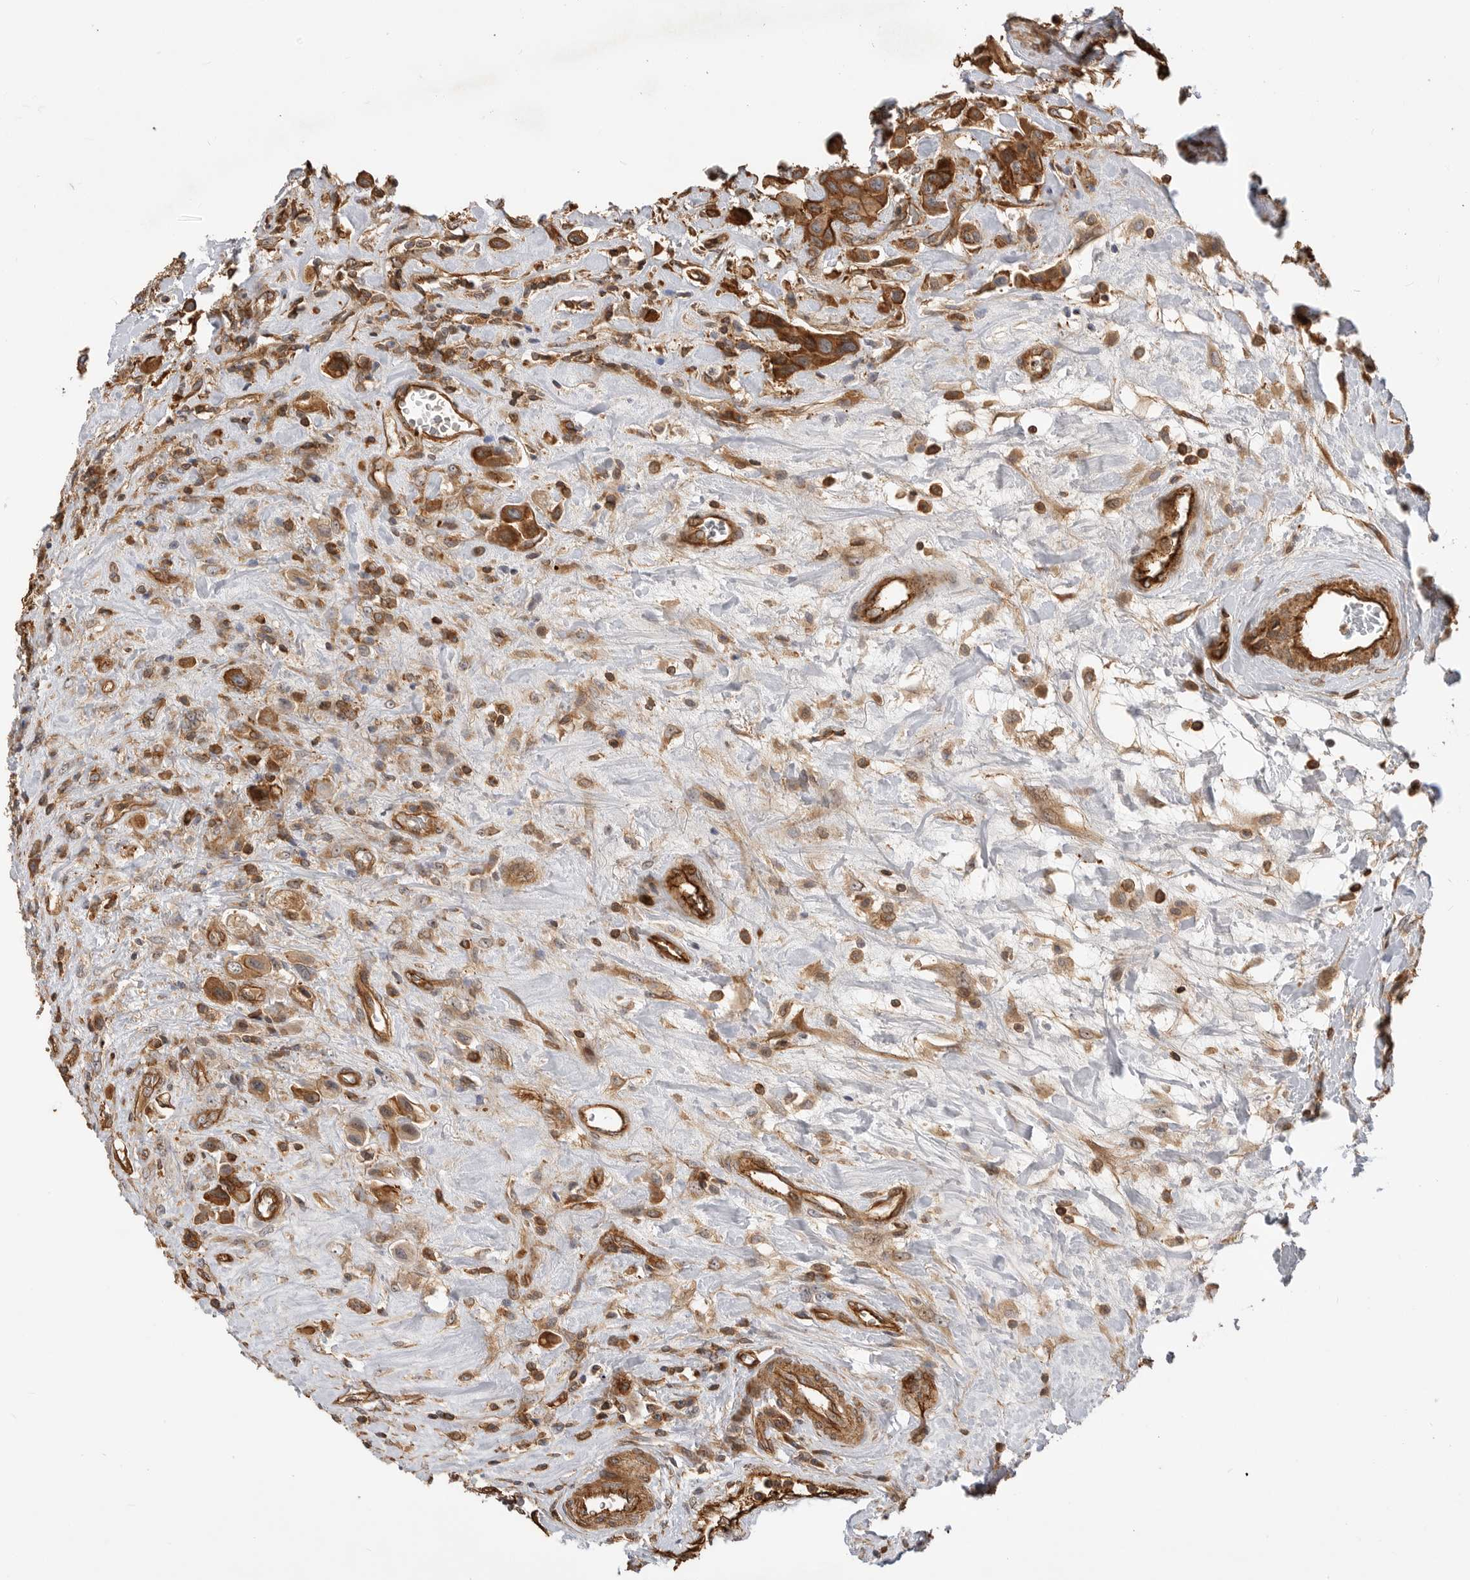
{"staining": {"intensity": "strong", "quantity": ">75%", "location": "cytoplasmic/membranous"}, "tissue": "urothelial cancer", "cell_type": "Tumor cells", "image_type": "cancer", "snomed": [{"axis": "morphology", "description": "Urothelial carcinoma, High grade"}, {"axis": "topography", "description": "Urinary bladder"}], "caption": "IHC image of neoplastic tissue: human urothelial carcinoma (high-grade) stained using IHC displays high levels of strong protein expression localized specifically in the cytoplasmic/membranous of tumor cells, appearing as a cytoplasmic/membranous brown color.", "gene": "GPATCH2", "patient": {"sex": "male", "age": 50}}